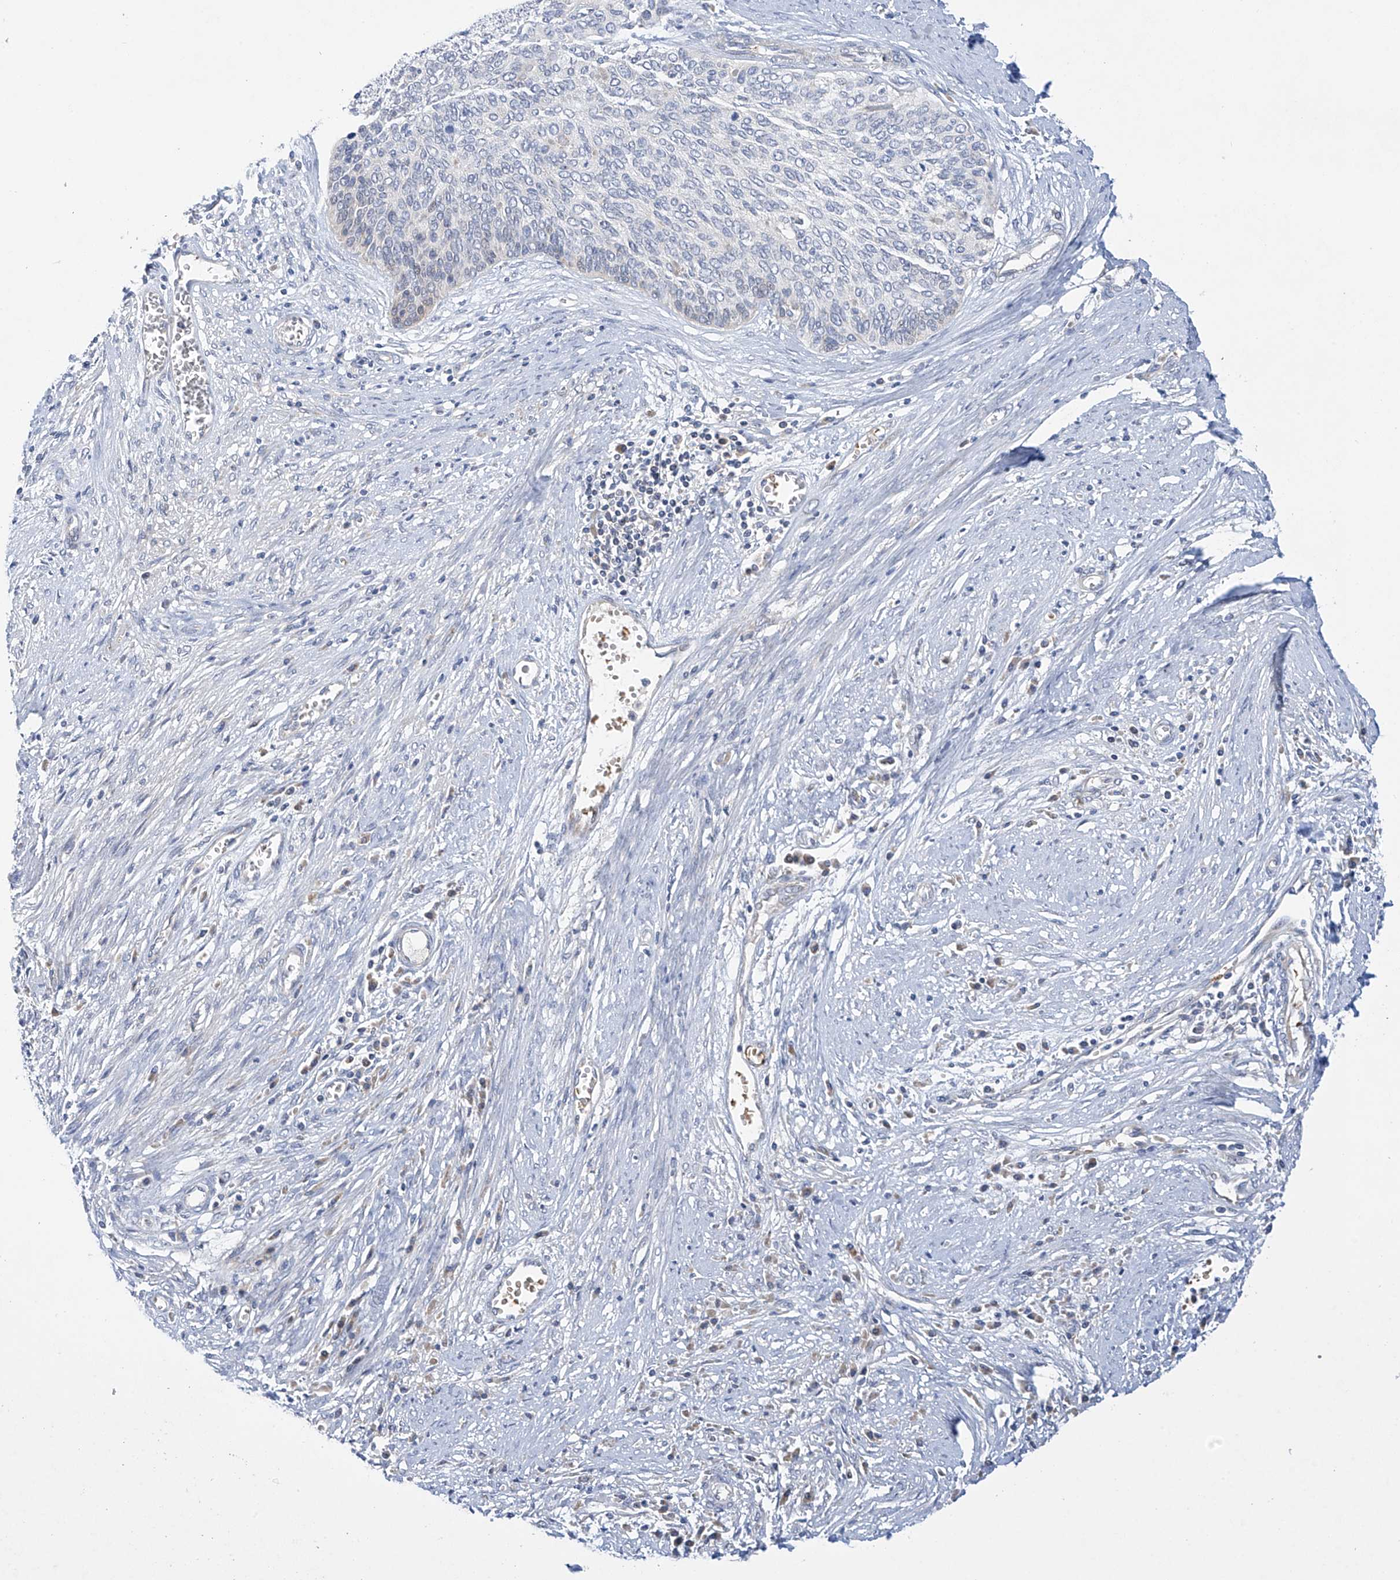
{"staining": {"intensity": "negative", "quantity": "none", "location": "none"}, "tissue": "cervical cancer", "cell_type": "Tumor cells", "image_type": "cancer", "snomed": [{"axis": "morphology", "description": "Squamous cell carcinoma, NOS"}, {"axis": "topography", "description": "Cervix"}], "caption": "The photomicrograph shows no significant expression in tumor cells of squamous cell carcinoma (cervical). Brightfield microscopy of immunohistochemistry stained with DAB (3,3'-diaminobenzidine) (brown) and hematoxylin (blue), captured at high magnification.", "gene": "METTL18", "patient": {"sex": "female", "age": 55}}